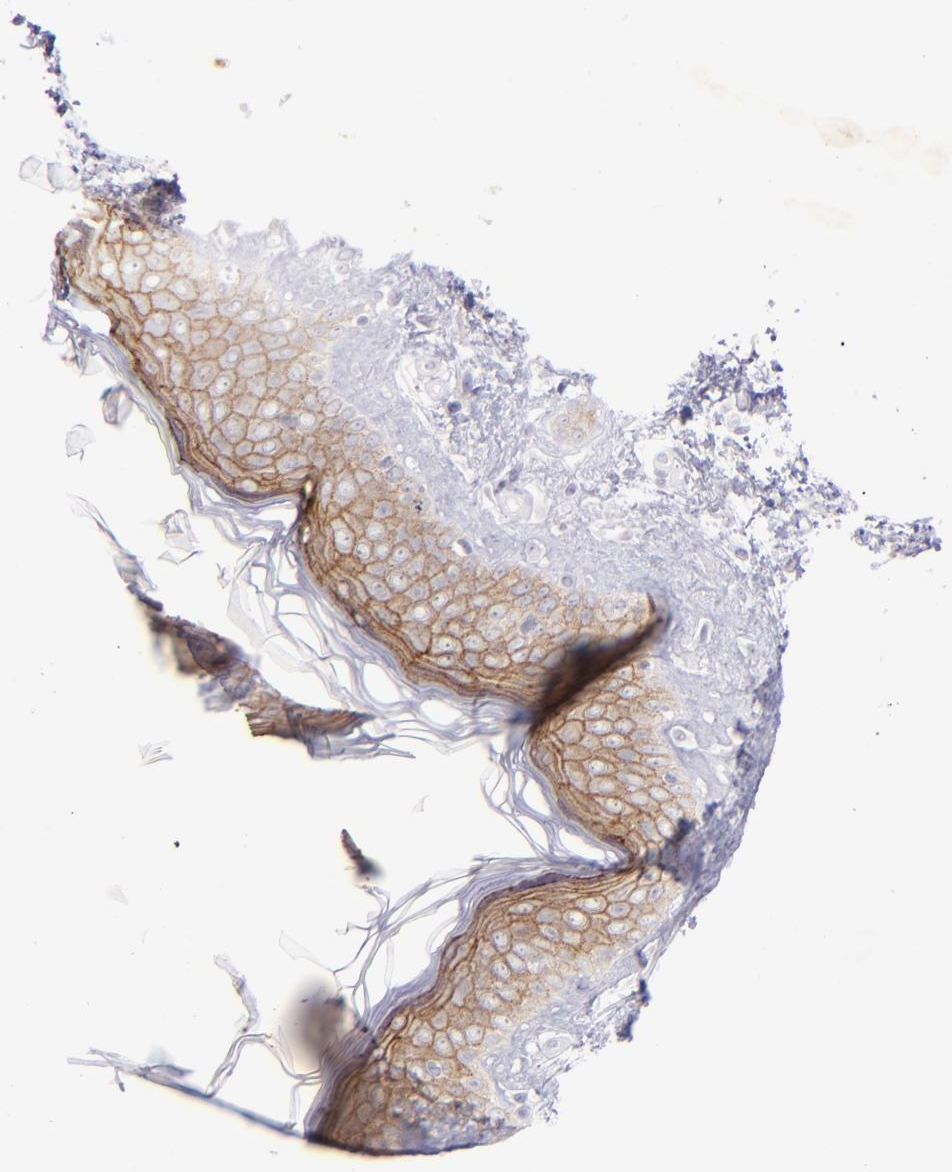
{"staining": {"intensity": "negative", "quantity": "none", "location": "none"}, "tissue": "skin cancer", "cell_type": "Tumor cells", "image_type": "cancer", "snomed": [{"axis": "morphology", "description": "Basal cell carcinoma"}, {"axis": "topography", "description": "Skin"}], "caption": "The histopathology image displays no significant staining in tumor cells of skin cancer.", "gene": "EVPL", "patient": {"sex": "female", "age": 78}}